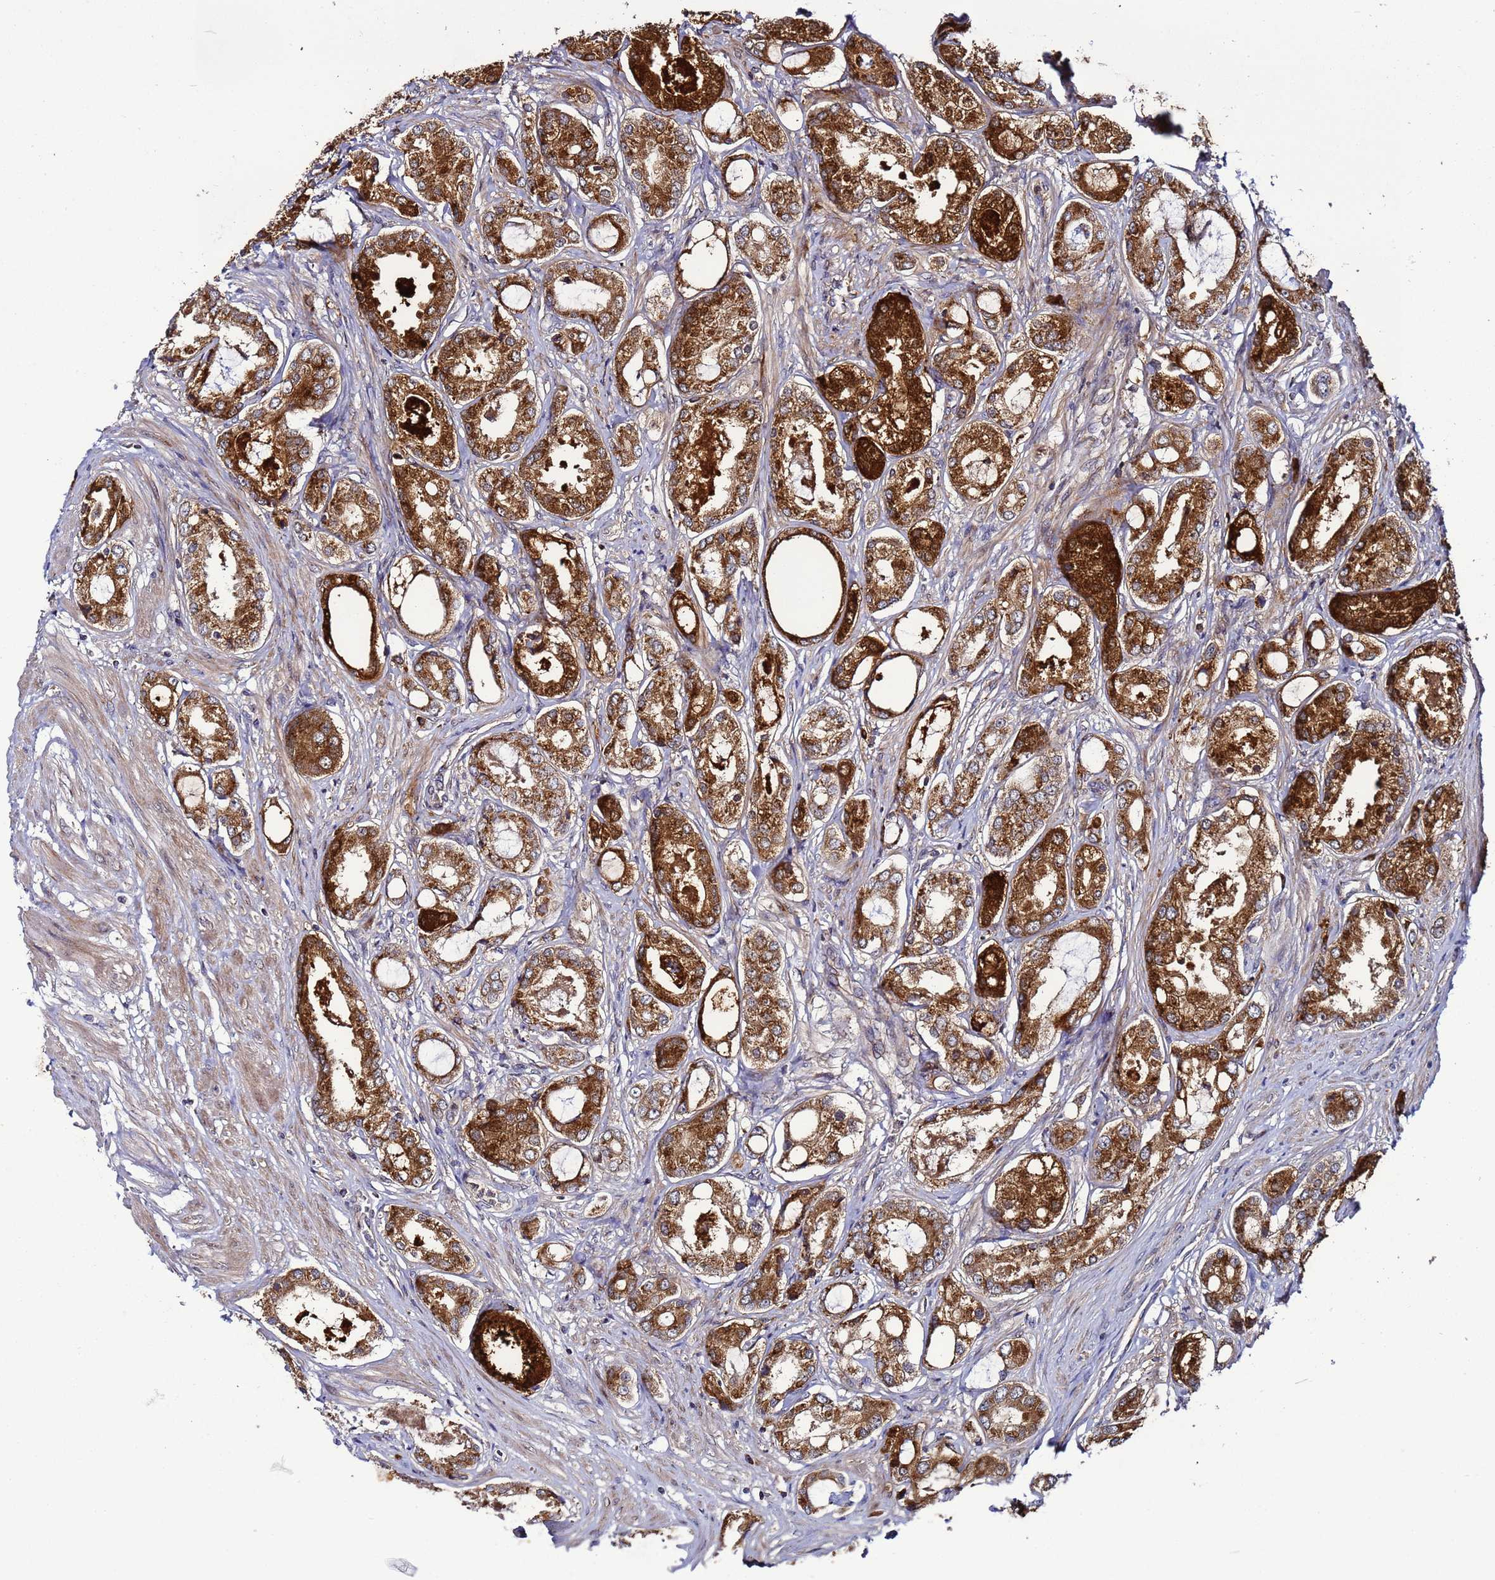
{"staining": {"intensity": "strong", "quantity": ">75%", "location": "cytoplasmic/membranous"}, "tissue": "prostate cancer", "cell_type": "Tumor cells", "image_type": "cancer", "snomed": [{"axis": "morphology", "description": "Adenocarcinoma, Low grade"}, {"axis": "topography", "description": "Prostate"}], "caption": "DAB immunohistochemical staining of prostate cancer exhibits strong cytoplasmic/membranous protein staining in approximately >75% of tumor cells.", "gene": "TMEM176B", "patient": {"sex": "male", "age": 68}}